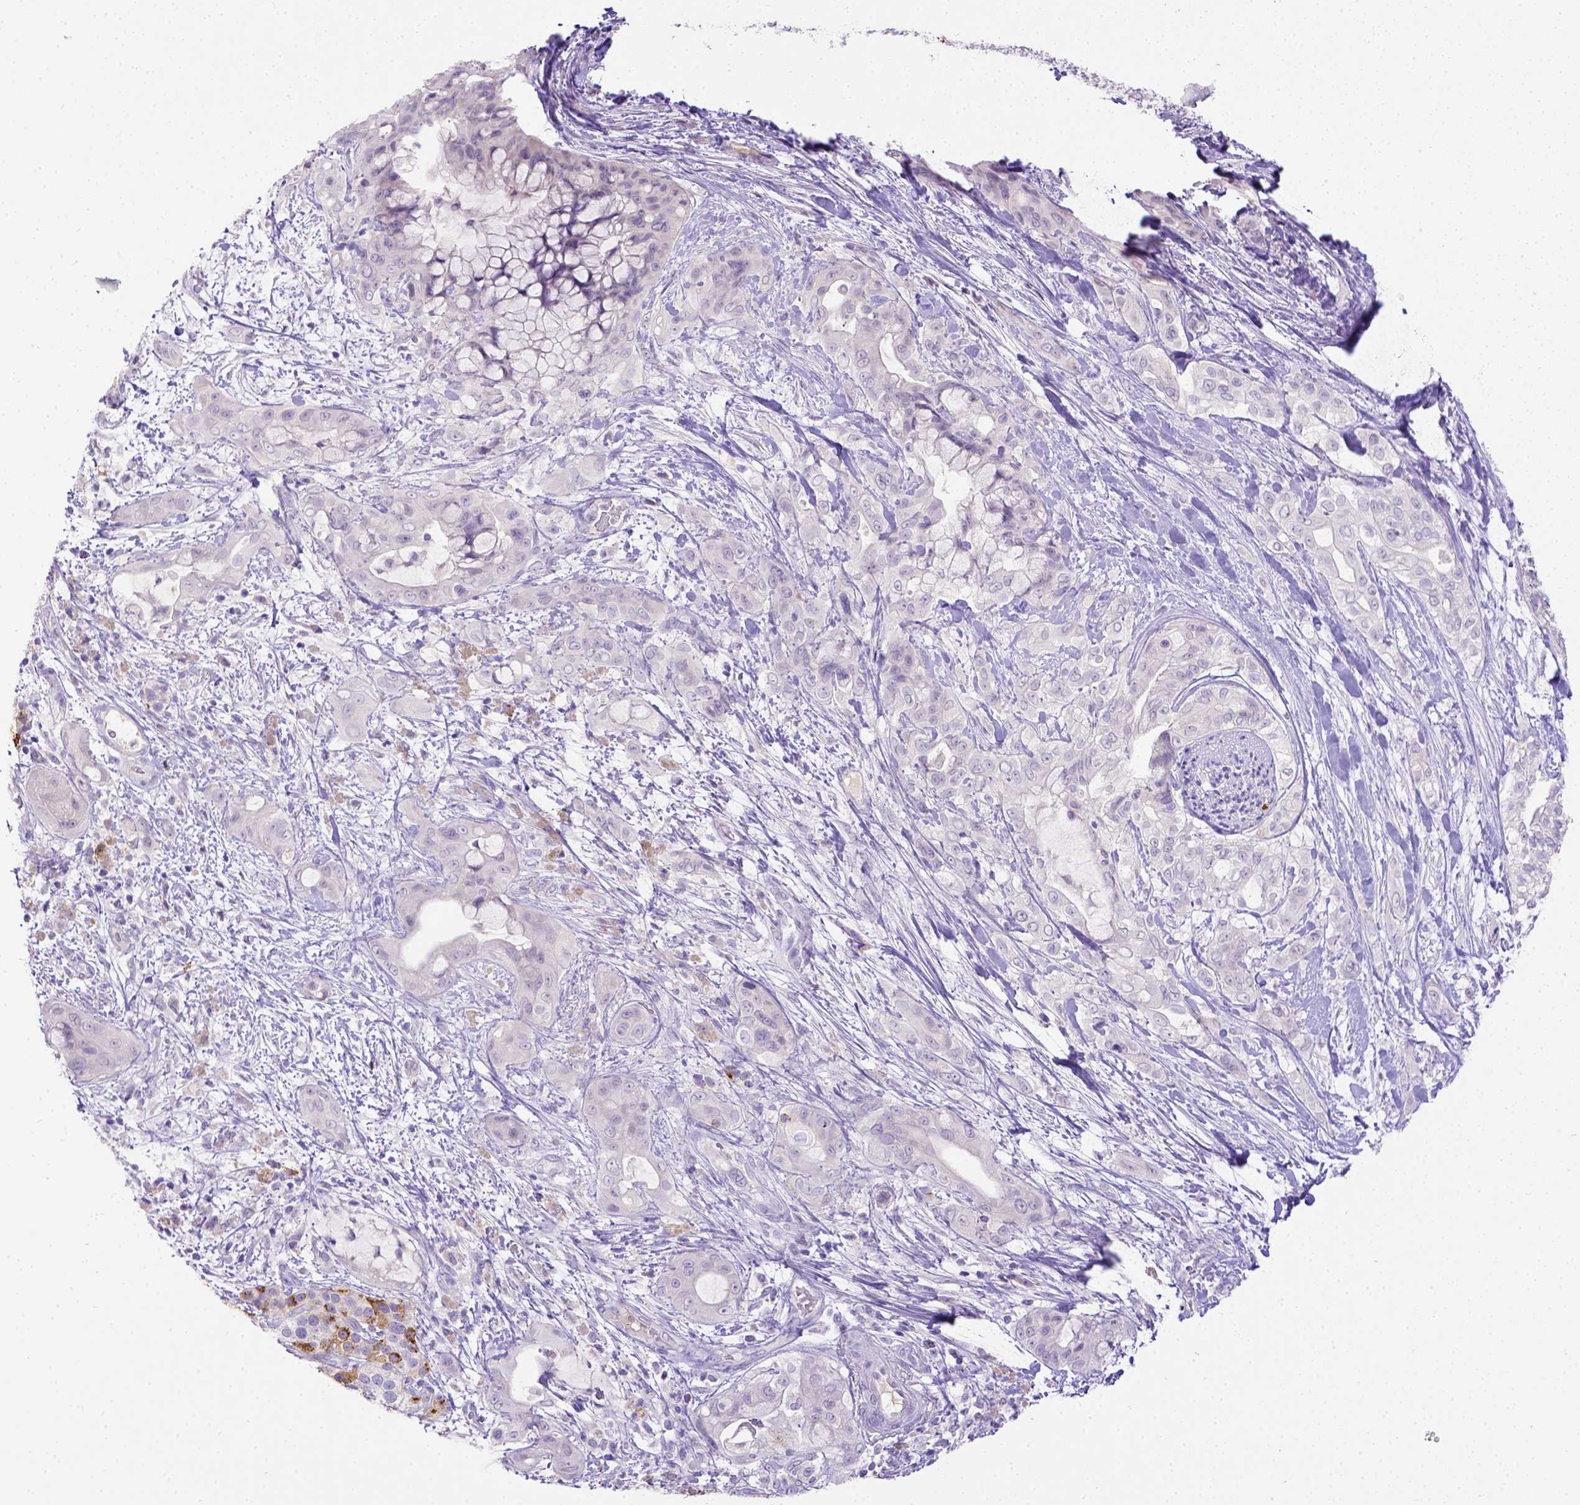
{"staining": {"intensity": "negative", "quantity": "none", "location": "none"}, "tissue": "pancreatic cancer", "cell_type": "Tumor cells", "image_type": "cancer", "snomed": [{"axis": "morphology", "description": "Adenocarcinoma, NOS"}, {"axis": "topography", "description": "Pancreas"}], "caption": "Tumor cells show no significant protein positivity in pancreatic cancer (adenocarcinoma).", "gene": "B3GAT1", "patient": {"sex": "male", "age": 71}}